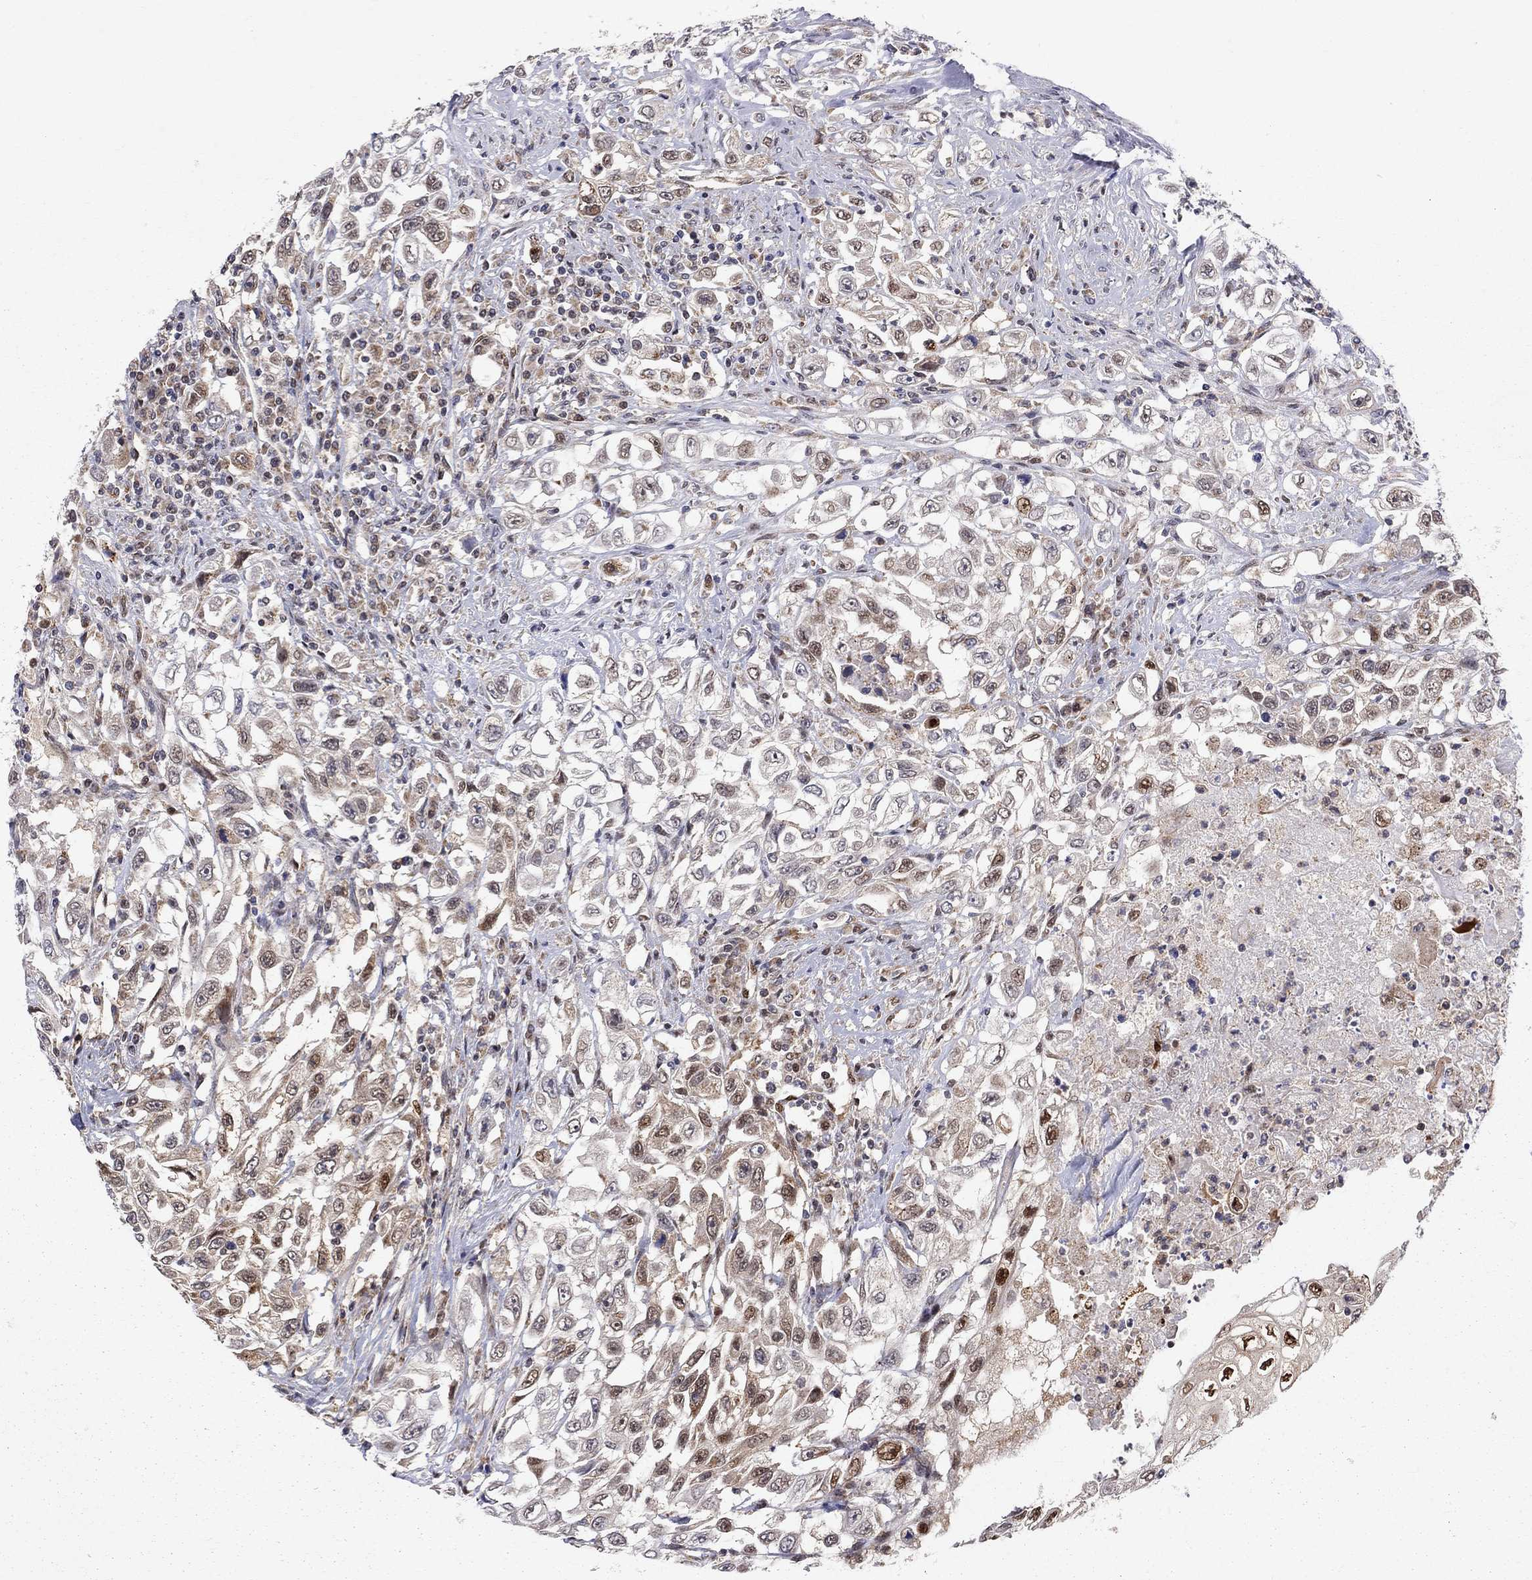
{"staining": {"intensity": "strong", "quantity": "<25%", "location": "nuclear"}, "tissue": "urothelial cancer", "cell_type": "Tumor cells", "image_type": "cancer", "snomed": [{"axis": "morphology", "description": "Urothelial carcinoma, High grade"}, {"axis": "topography", "description": "Urinary bladder"}], "caption": "A brown stain labels strong nuclear positivity of a protein in urothelial carcinoma (high-grade) tumor cells.", "gene": "ELOB", "patient": {"sex": "female", "age": 56}}